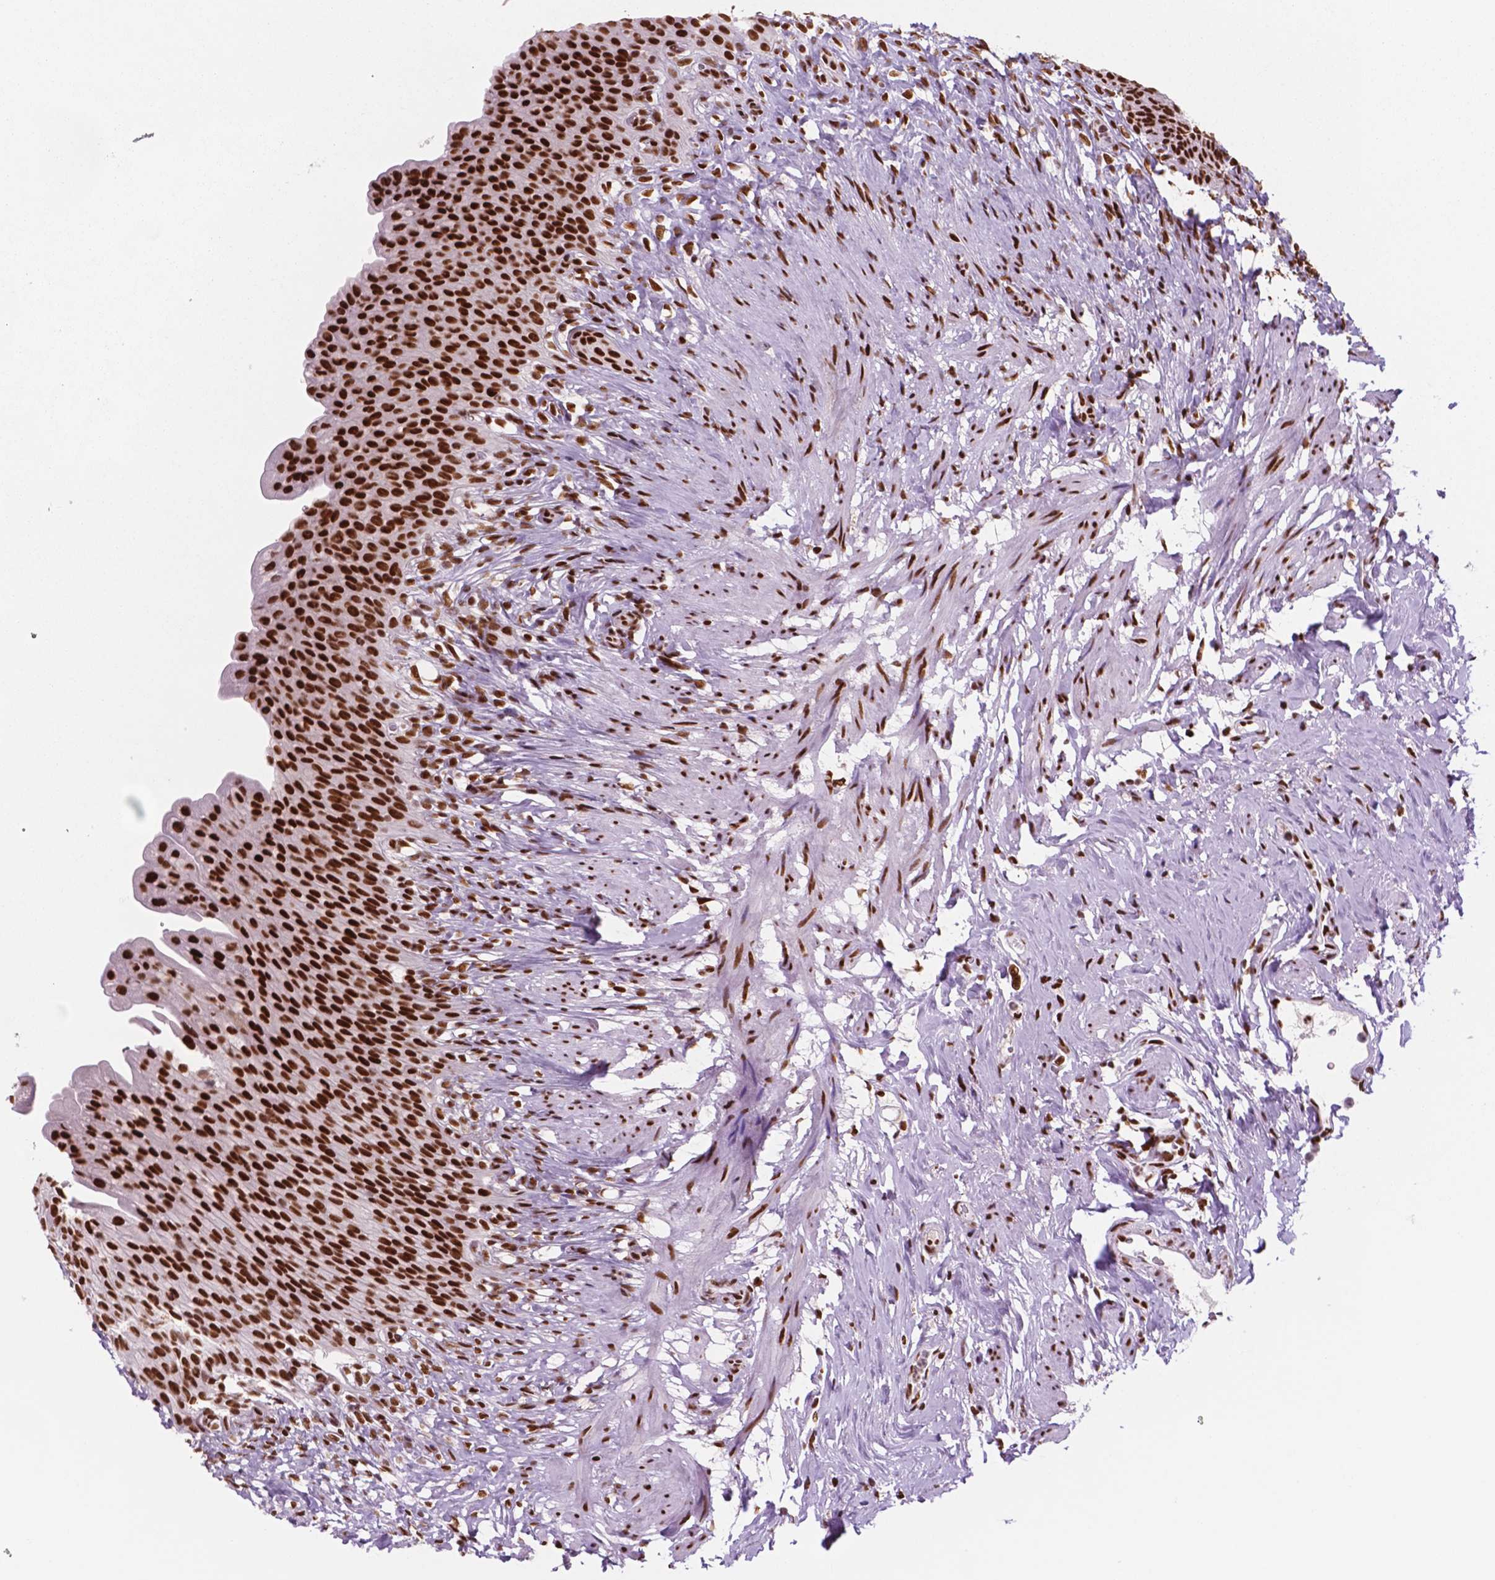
{"staining": {"intensity": "strong", "quantity": ">75%", "location": "nuclear"}, "tissue": "urinary bladder", "cell_type": "Urothelial cells", "image_type": "normal", "snomed": [{"axis": "morphology", "description": "Normal tissue, NOS"}, {"axis": "topography", "description": "Urinary bladder"}, {"axis": "topography", "description": "Prostate"}], "caption": "Strong nuclear protein positivity is present in approximately >75% of urothelial cells in urinary bladder. (DAB (3,3'-diaminobenzidine) IHC, brown staining for protein, blue staining for nuclei).", "gene": "MSH6", "patient": {"sex": "male", "age": 76}}